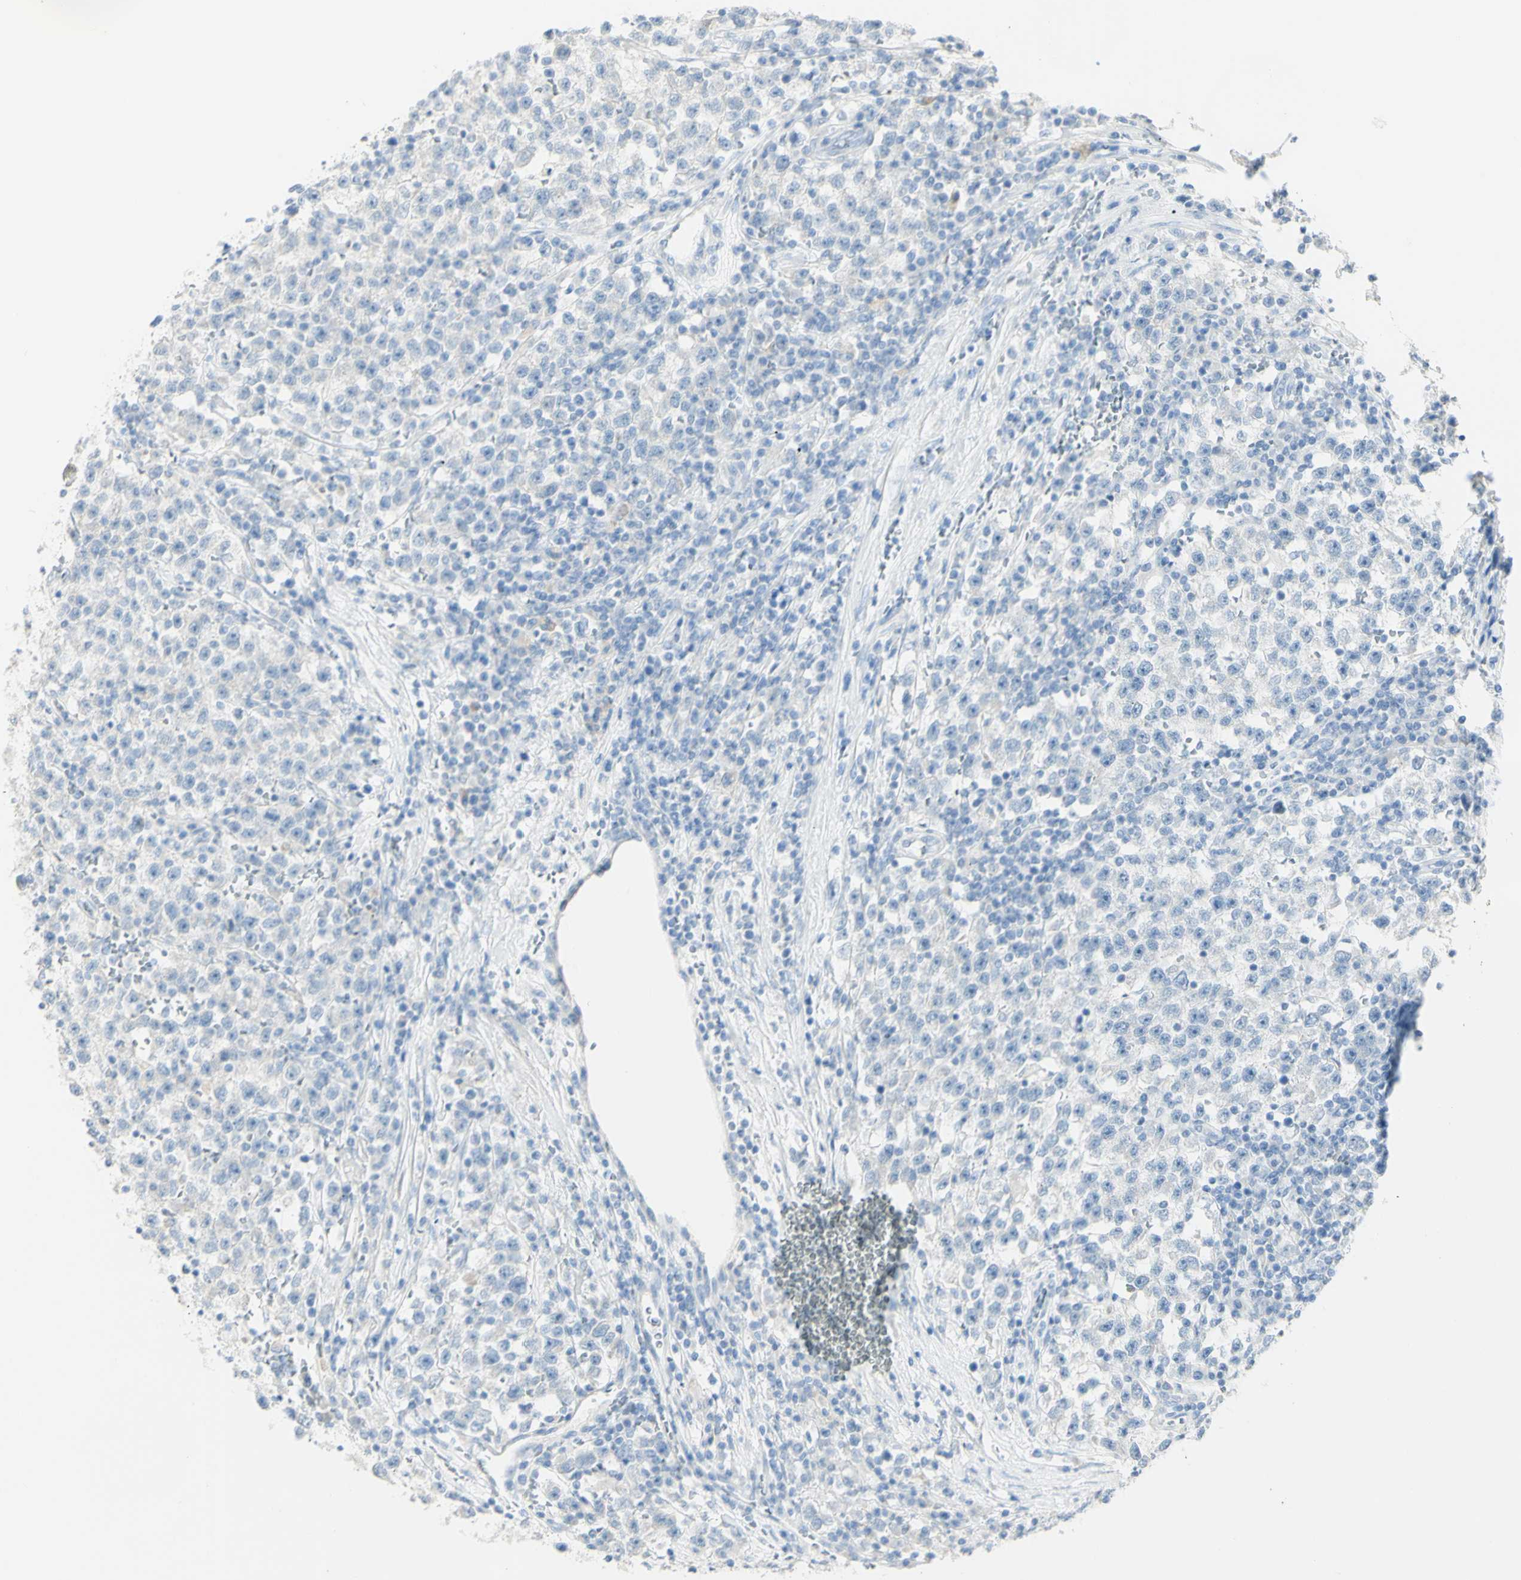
{"staining": {"intensity": "negative", "quantity": "none", "location": "none"}, "tissue": "testis cancer", "cell_type": "Tumor cells", "image_type": "cancer", "snomed": [{"axis": "morphology", "description": "Seminoma, NOS"}, {"axis": "topography", "description": "Testis"}], "caption": "DAB immunohistochemical staining of testis cancer exhibits no significant expression in tumor cells.", "gene": "LETM1", "patient": {"sex": "male", "age": 22}}